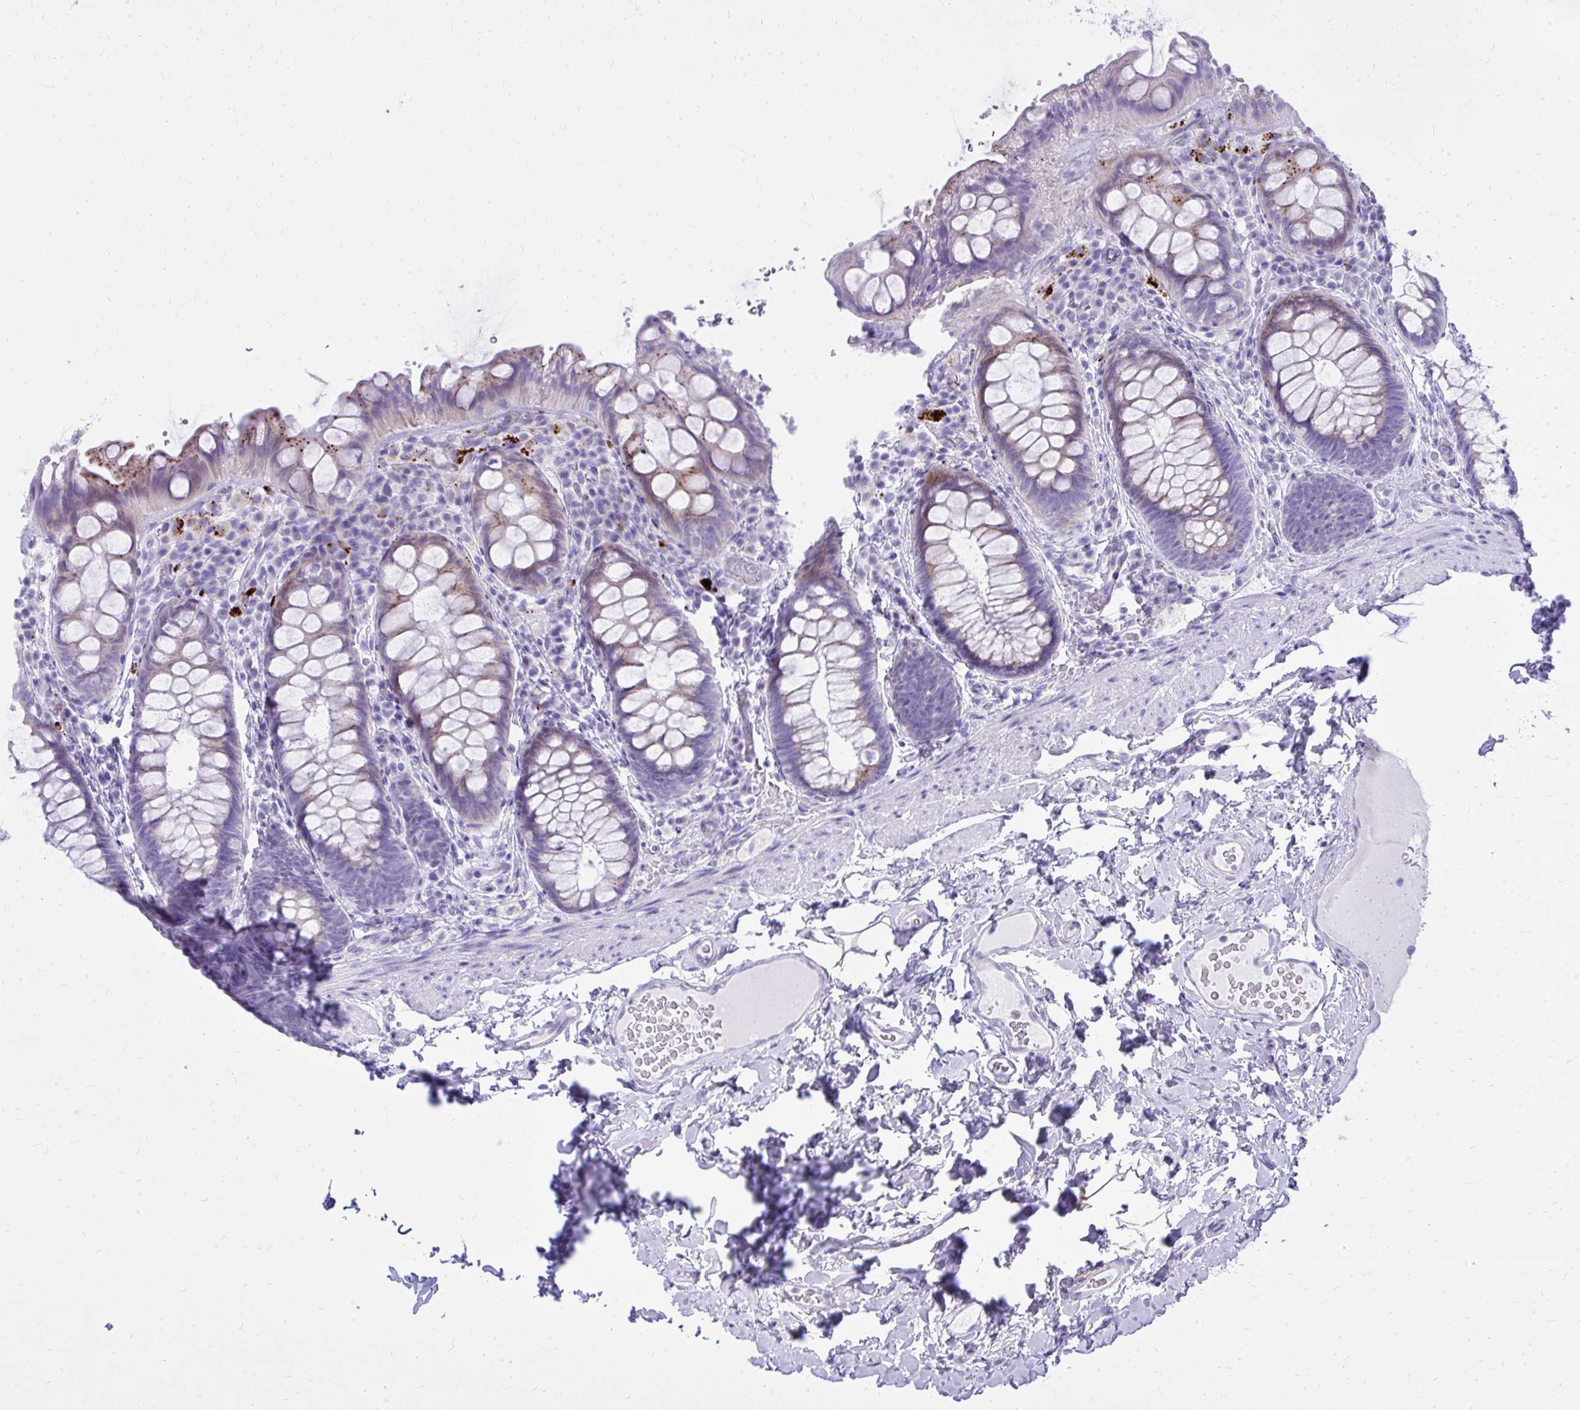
{"staining": {"intensity": "moderate", "quantity": "<25%", "location": "cytoplasmic/membranous"}, "tissue": "rectum", "cell_type": "Glandular cells", "image_type": "normal", "snomed": [{"axis": "morphology", "description": "Normal tissue, NOS"}, {"axis": "topography", "description": "Rectum"}], "caption": "Immunohistochemical staining of unremarkable rectum demonstrates moderate cytoplasmic/membranous protein positivity in approximately <25% of glandular cells. Ihc stains the protein in brown and the nuclei are stained blue.", "gene": "BCL6B", "patient": {"sex": "female", "age": 69}}